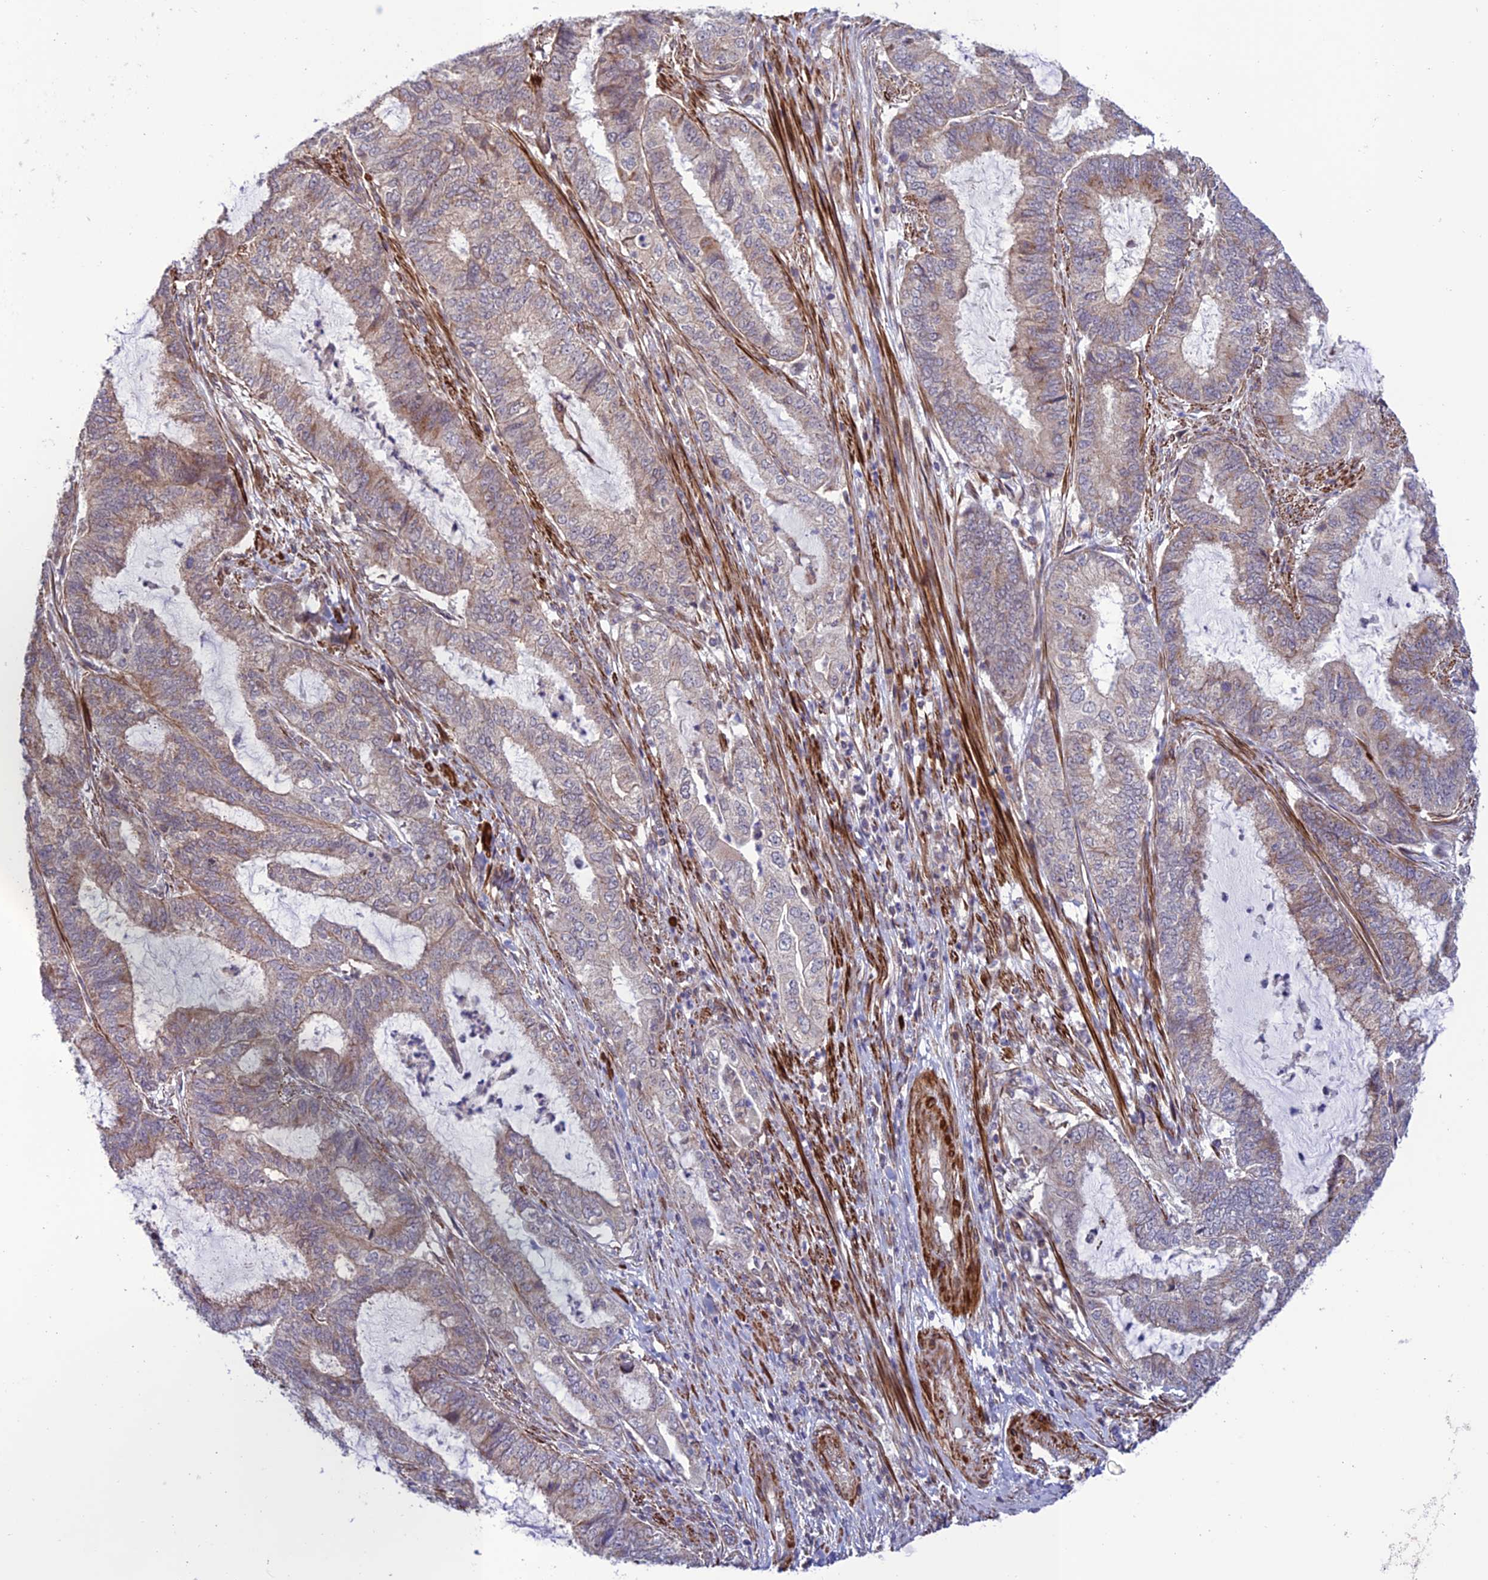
{"staining": {"intensity": "weak", "quantity": "<25%", "location": "cytoplasmic/membranous"}, "tissue": "endometrial cancer", "cell_type": "Tumor cells", "image_type": "cancer", "snomed": [{"axis": "morphology", "description": "Adenocarcinoma, NOS"}, {"axis": "topography", "description": "Endometrium"}], "caption": "Immunohistochemical staining of endometrial cancer (adenocarcinoma) displays no significant expression in tumor cells. Brightfield microscopy of immunohistochemistry stained with DAB (3,3'-diaminobenzidine) (brown) and hematoxylin (blue), captured at high magnification.", "gene": "TNIP3", "patient": {"sex": "female", "age": 51}}